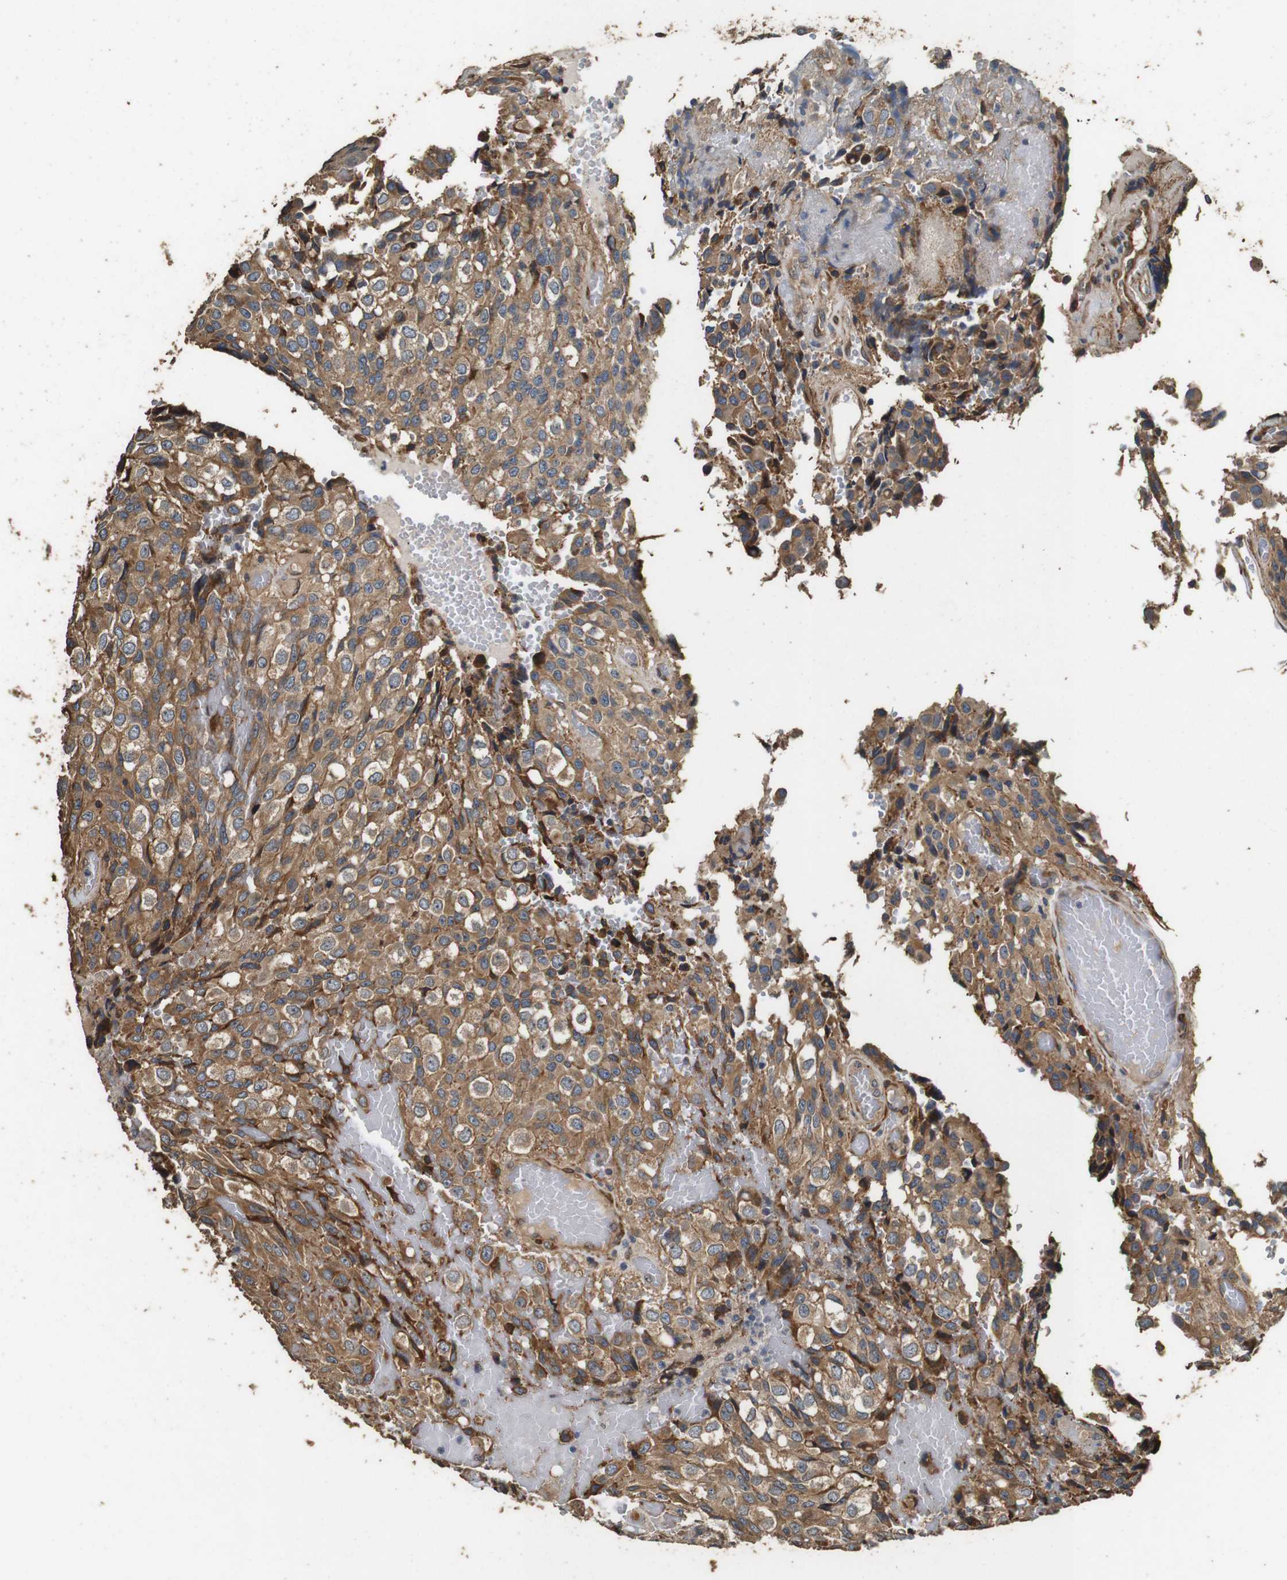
{"staining": {"intensity": "moderate", "quantity": ">75%", "location": "cytoplasmic/membranous"}, "tissue": "glioma", "cell_type": "Tumor cells", "image_type": "cancer", "snomed": [{"axis": "morphology", "description": "Glioma, malignant, High grade"}, {"axis": "topography", "description": "Brain"}], "caption": "IHC image of glioma stained for a protein (brown), which reveals medium levels of moderate cytoplasmic/membranous staining in approximately >75% of tumor cells.", "gene": "CNPY4", "patient": {"sex": "male", "age": 32}}